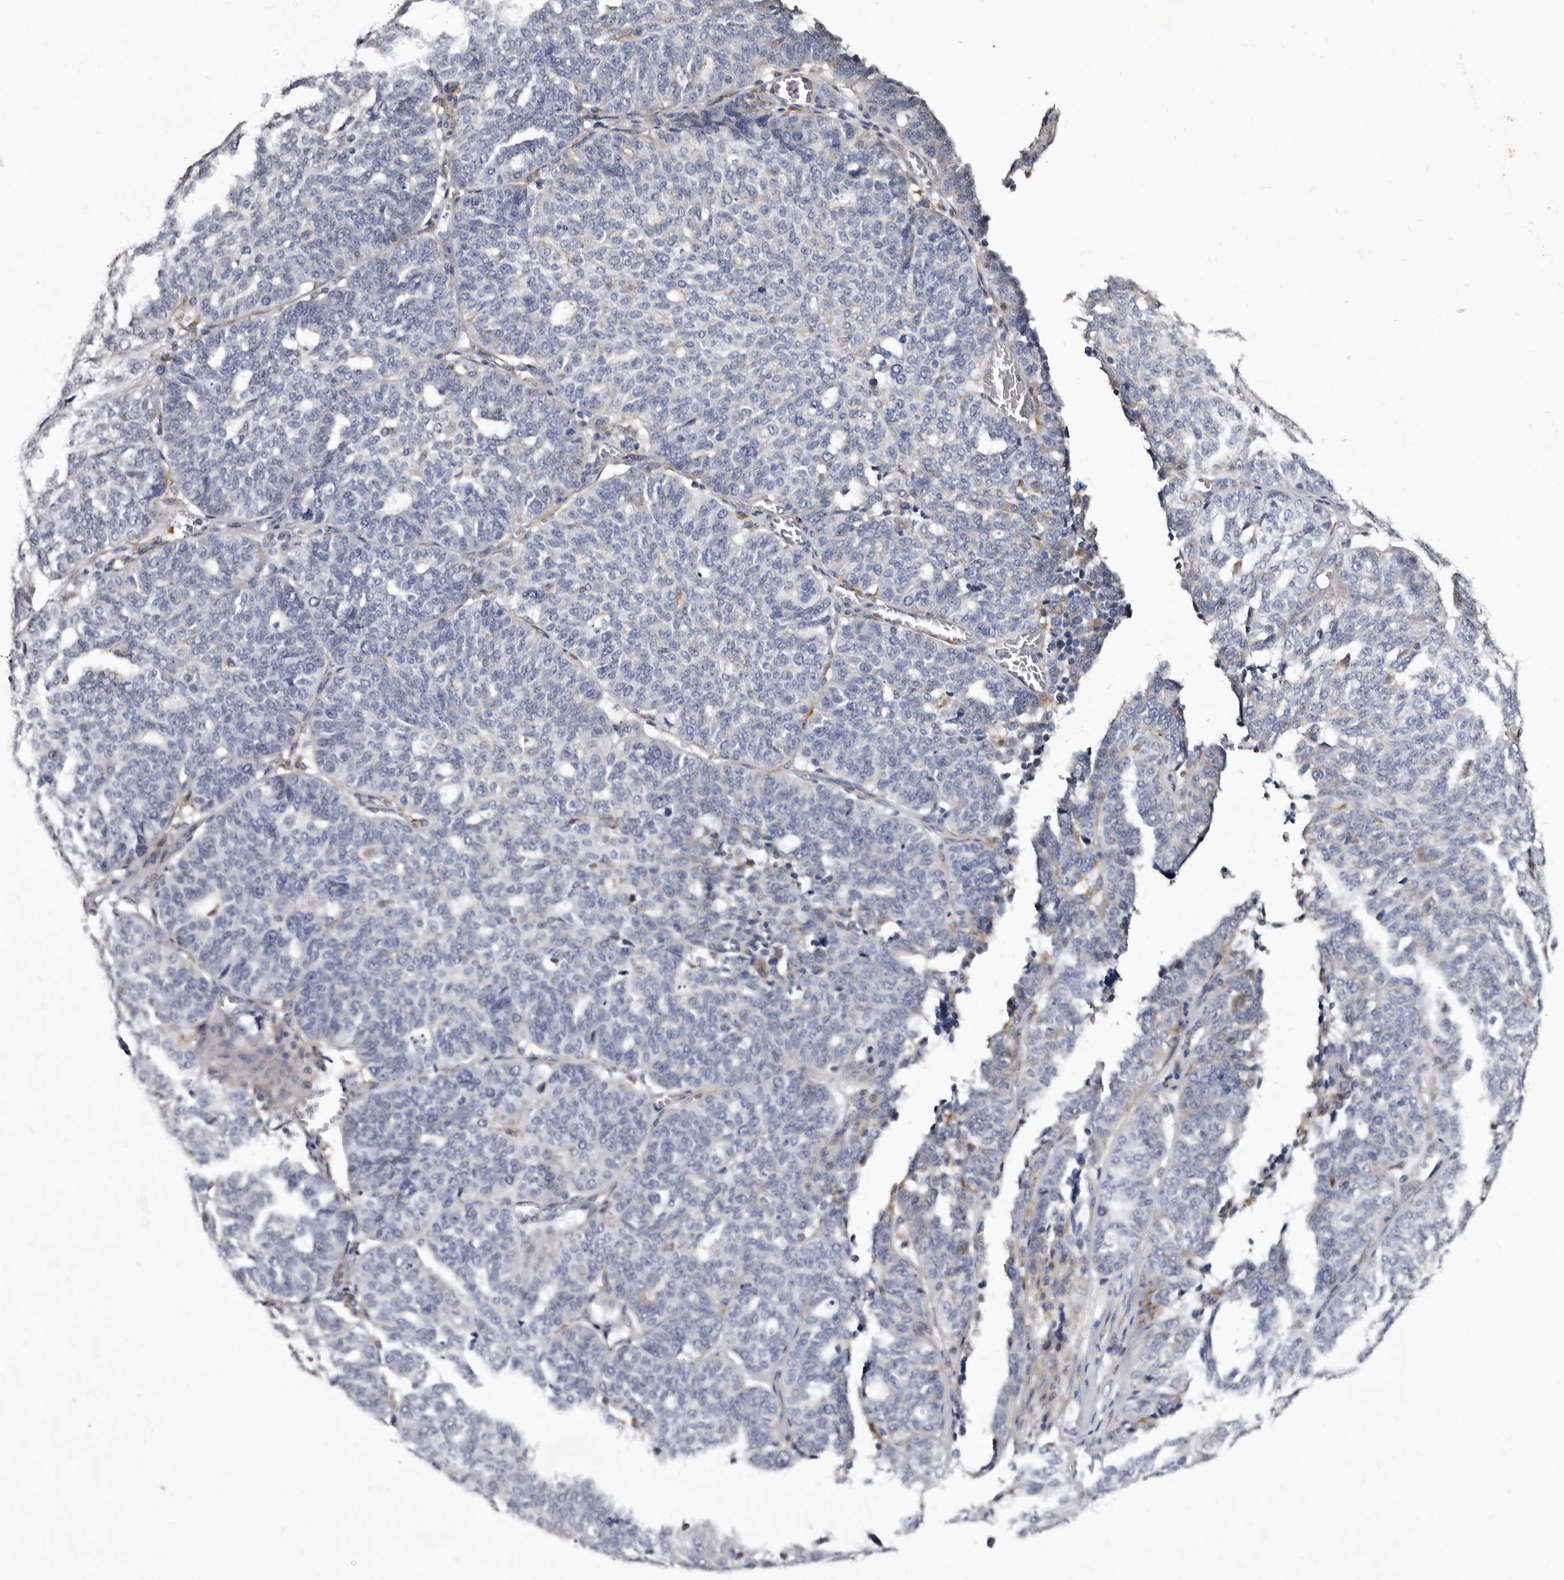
{"staining": {"intensity": "negative", "quantity": "none", "location": "none"}, "tissue": "ovarian cancer", "cell_type": "Tumor cells", "image_type": "cancer", "snomed": [{"axis": "morphology", "description": "Cystadenocarcinoma, serous, NOS"}, {"axis": "topography", "description": "Ovary"}], "caption": "A high-resolution photomicrograph shows immunohistochemistry staining of serous cystadenocarcinoma (ovarian), which demonstrates no significant positivity in tumor cells.", "gene": "AUNIP", "patient": {"sex": "female", "age": 59}}